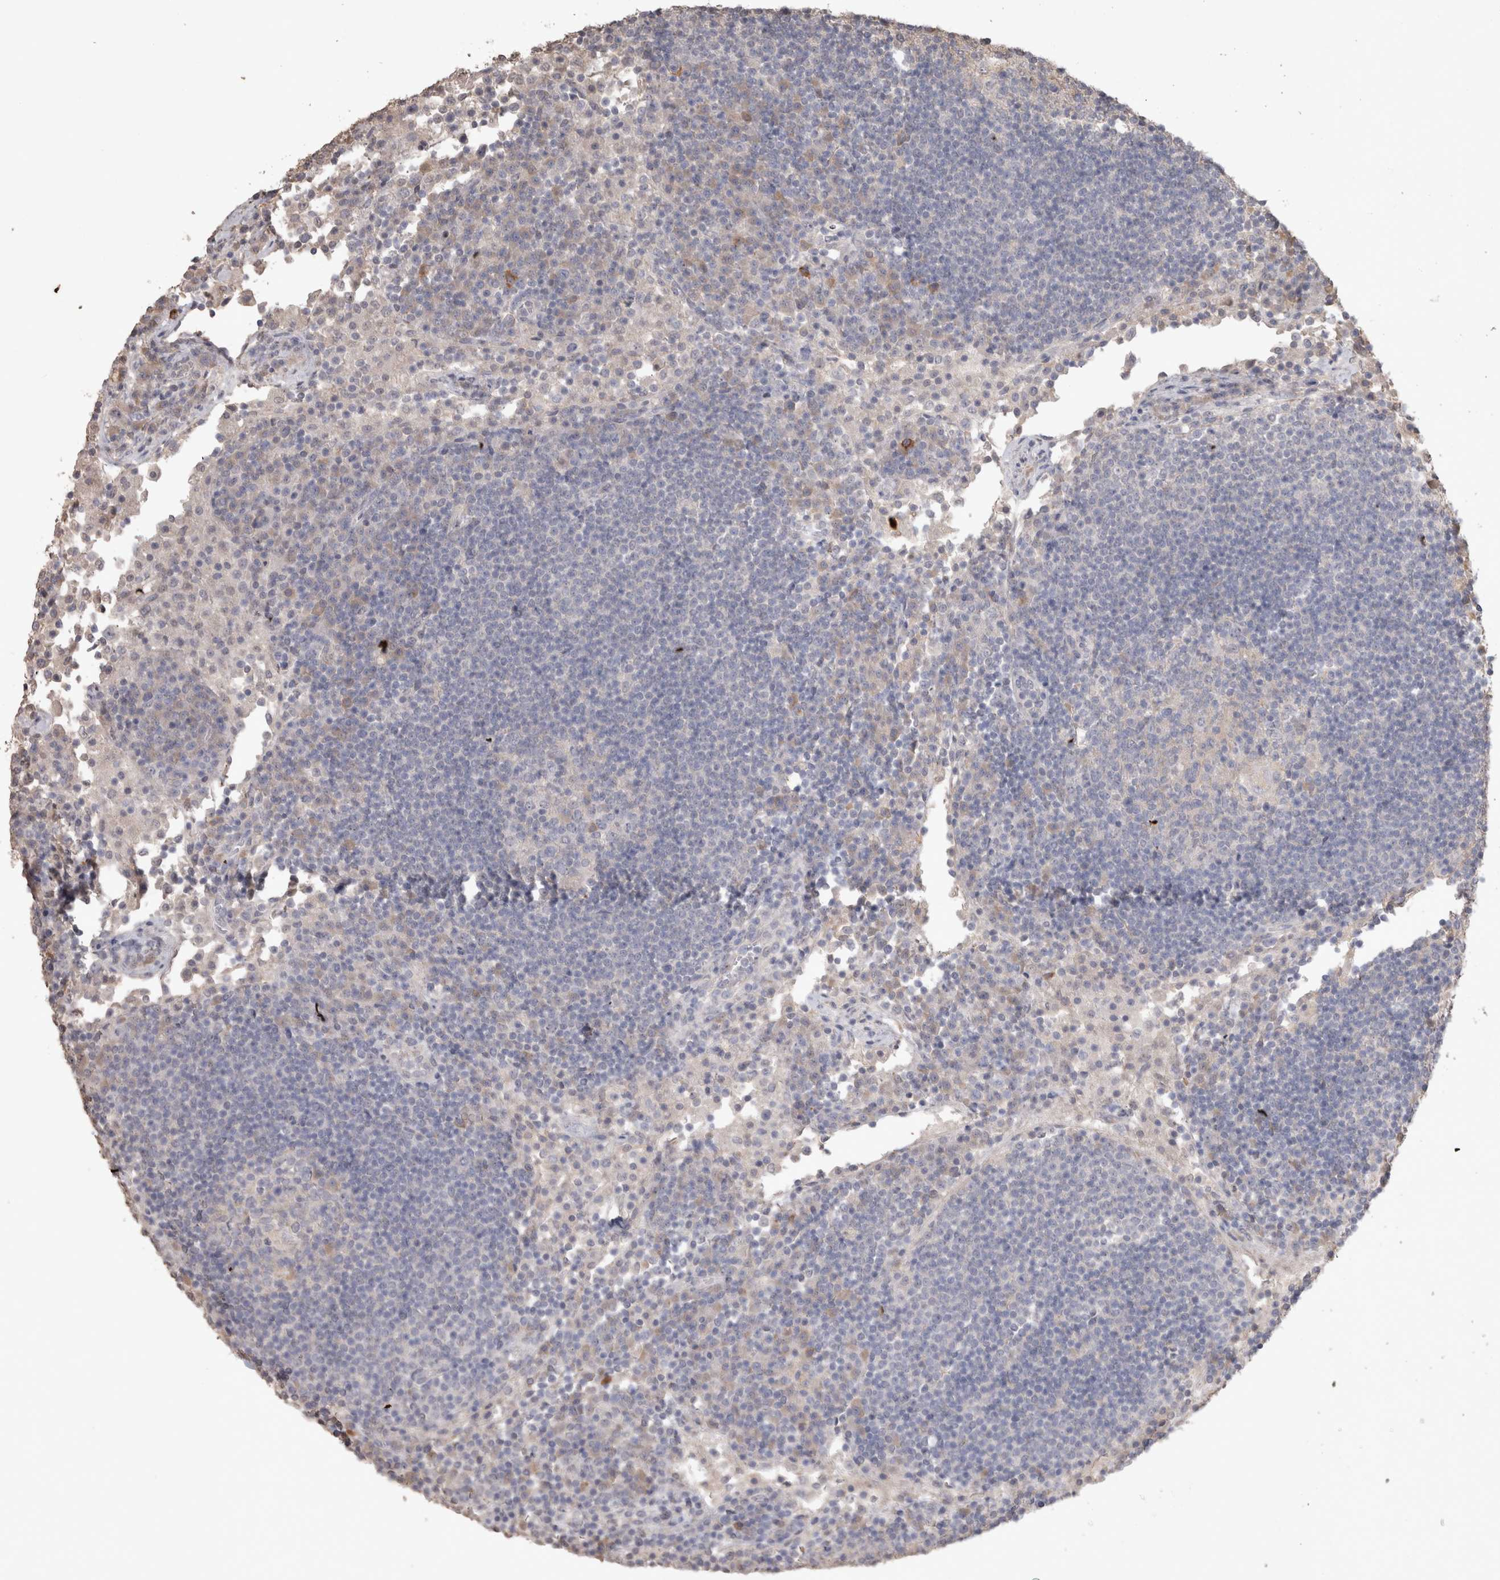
{"staining": {"intensity": "negative", "quantity": "none", "location": "none"}, "tissue": "lymph node", "cell_type": "Germinal center cells", "image_type": "normal", "snomed": [{"axis": "morphology", "description": "Normal tissue, NOS"}, {"axis": "topography", "description": "Lymph node"}], "caption": "Photomicrograph shows no protein staining in germinal center cells of unremarkable lymph node.", "gene": "NAALADL2", "patient": {"sex": "female", "age": 53}}